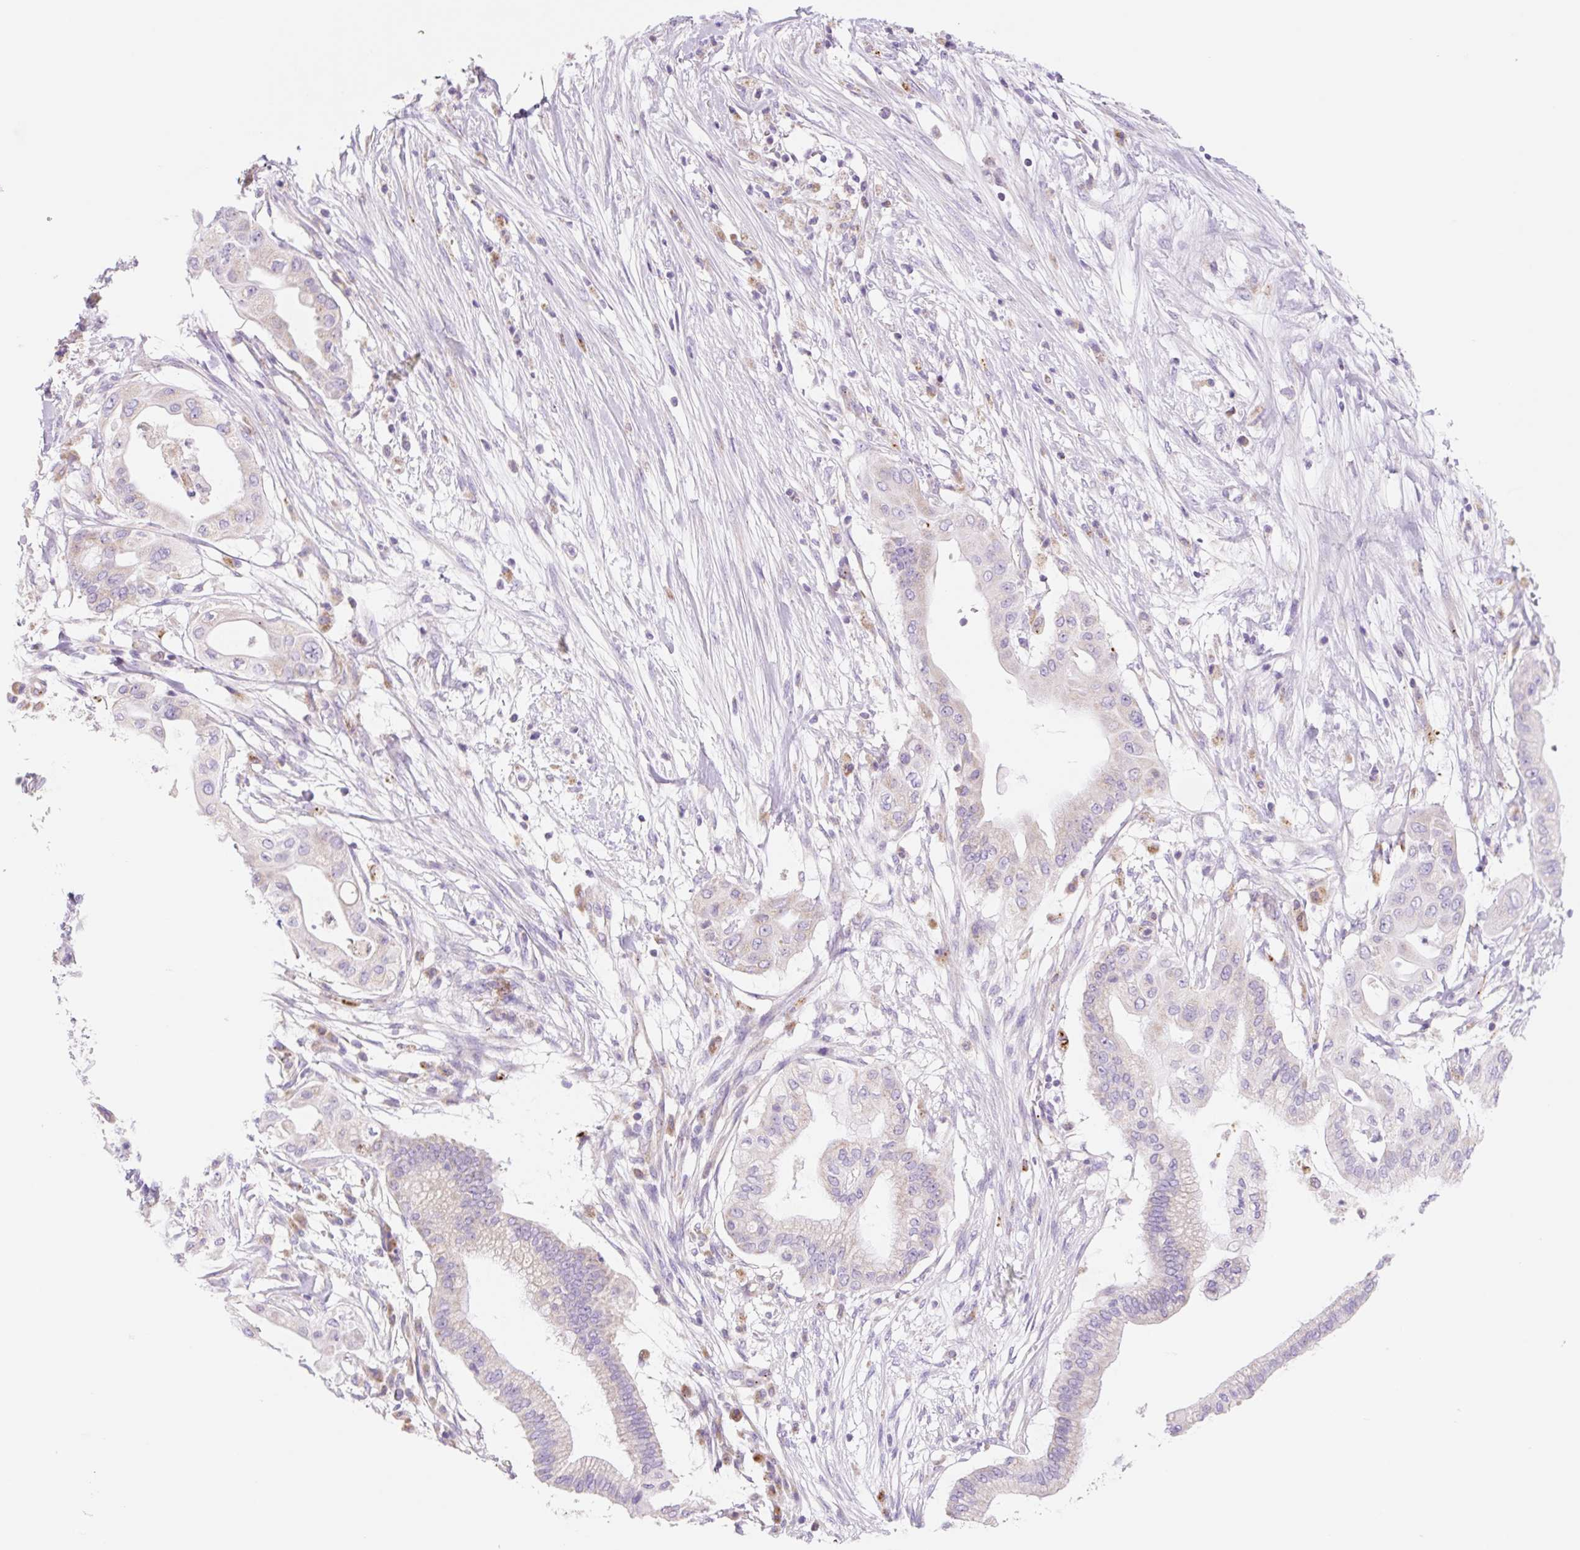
{"staining": {"intensity": "negative", "quantity": "none", "location": "none"}, "tissue": "pancreatic cancer", "cell_type": "Tumor cells", "image_type": "cancer", "snomed": [{"axis": "morphology", "description": "Adenocarcinoma, NOS"}, {"axis": "topography", "description": "Pancreas"}], "caption": "Immunohistochemistry histopathology image of neoplastic tissue: adenocarcinoma (pancreatic) stained with DAB displays no significant protein expression in tumor cells.", "gene": "CLEC3A", "patient": {"sex": "male", "age": 68}}